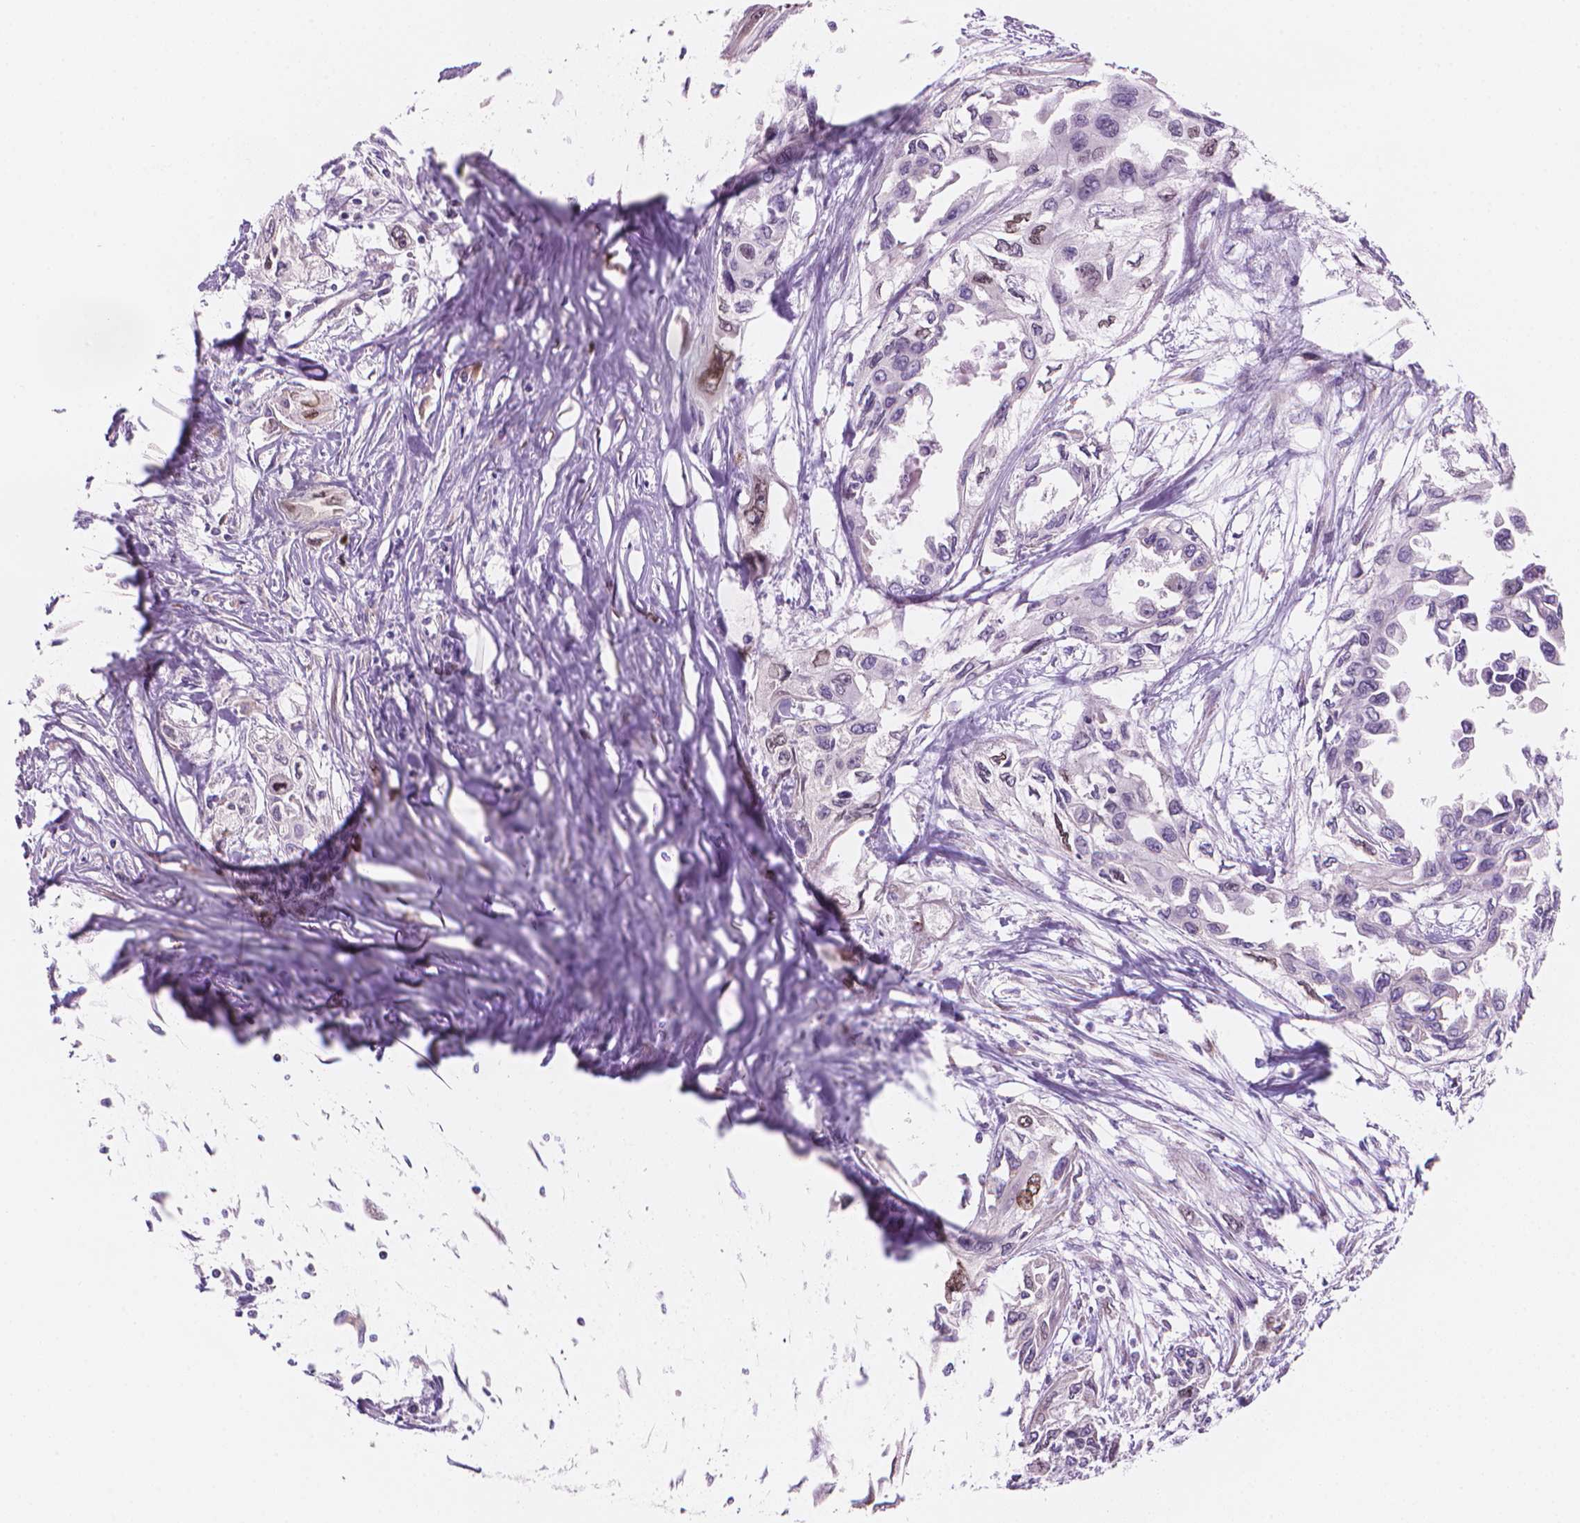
{"staining": {"intensity": "moderate", "quantity": "<25%", "location": "nuclear"}, "tissue": "pancreatic cancer", "cell_type": "Tumor cells", "image_type": "cancer", "snomed": [{"axis": "morphology", "description": "Adenocarcinoma, NOS"}, {"axis": "topography", "description": "Pancreas"}], "caption": "High-power microscopy captured an immunohistochemistry micrograph of pancreatic cancer, revealing moderate nuclear positivity in approximately <25% of tumor cells.", "gene": "ENSG00000187186", "patient": {"sex": "female", "age": 55}}